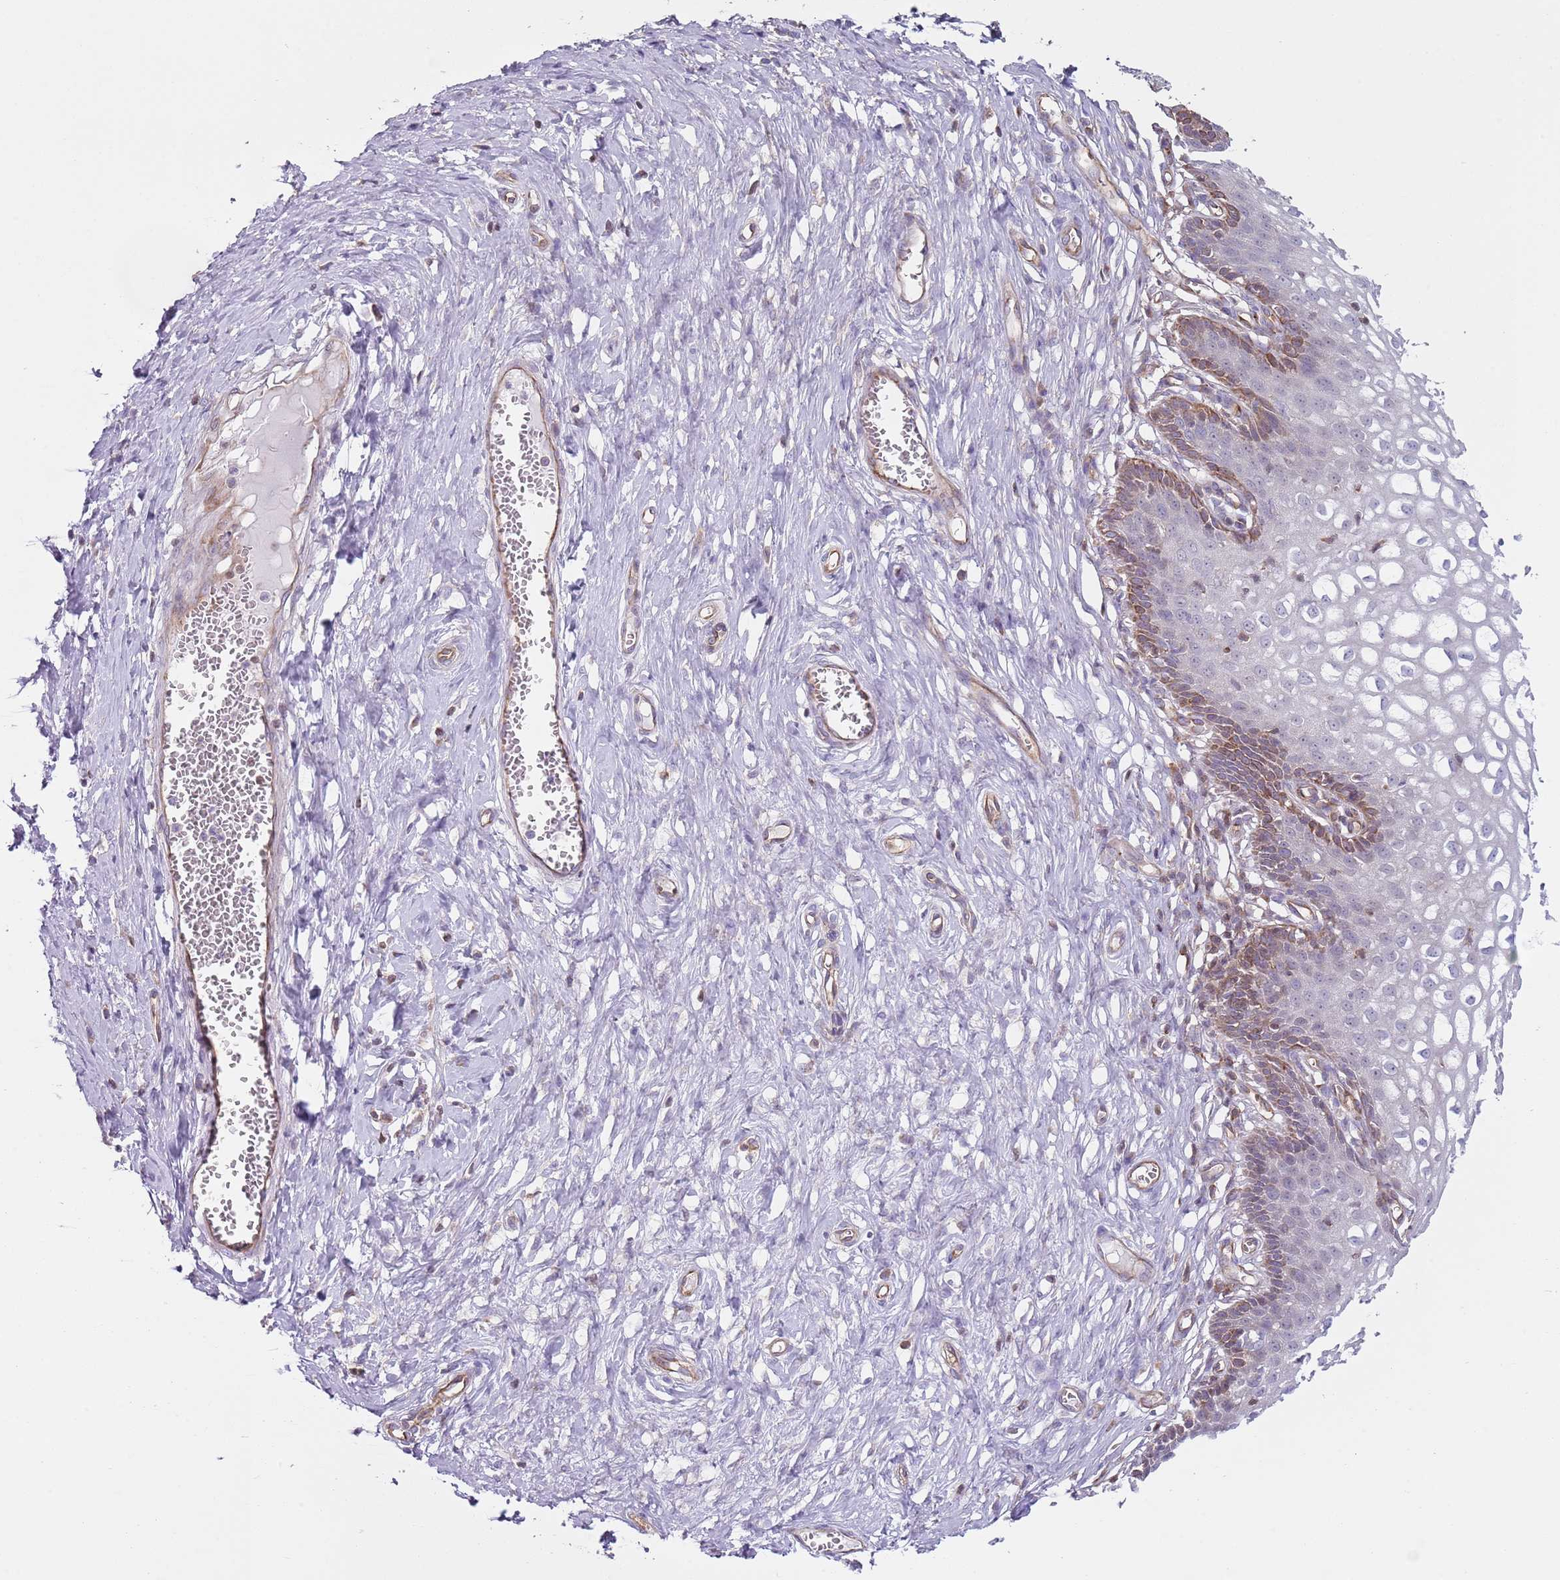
{"staining": {"intensity": "negative", "quantity": "none", "location": "none"}, "tissue": "cervix", "cell_type": "Glandular cells", "image_type": "normal", "snomed": [{"axis": "morphology", "description": "Normal tissue, NOS"}, {"axis": "morphology", "description": "Adenocarcinoma, NOS"}, {"axis": "topography", "description": "Cervix"}], "caption": "High power microscopy photomicrograph of an IHC micrograph of benign cervix, revealing no significant expression in glandular cells. Nuclei are stained in blue.", "gene": "GNAI1", "patient": {"sex": "female", "age": 29}}